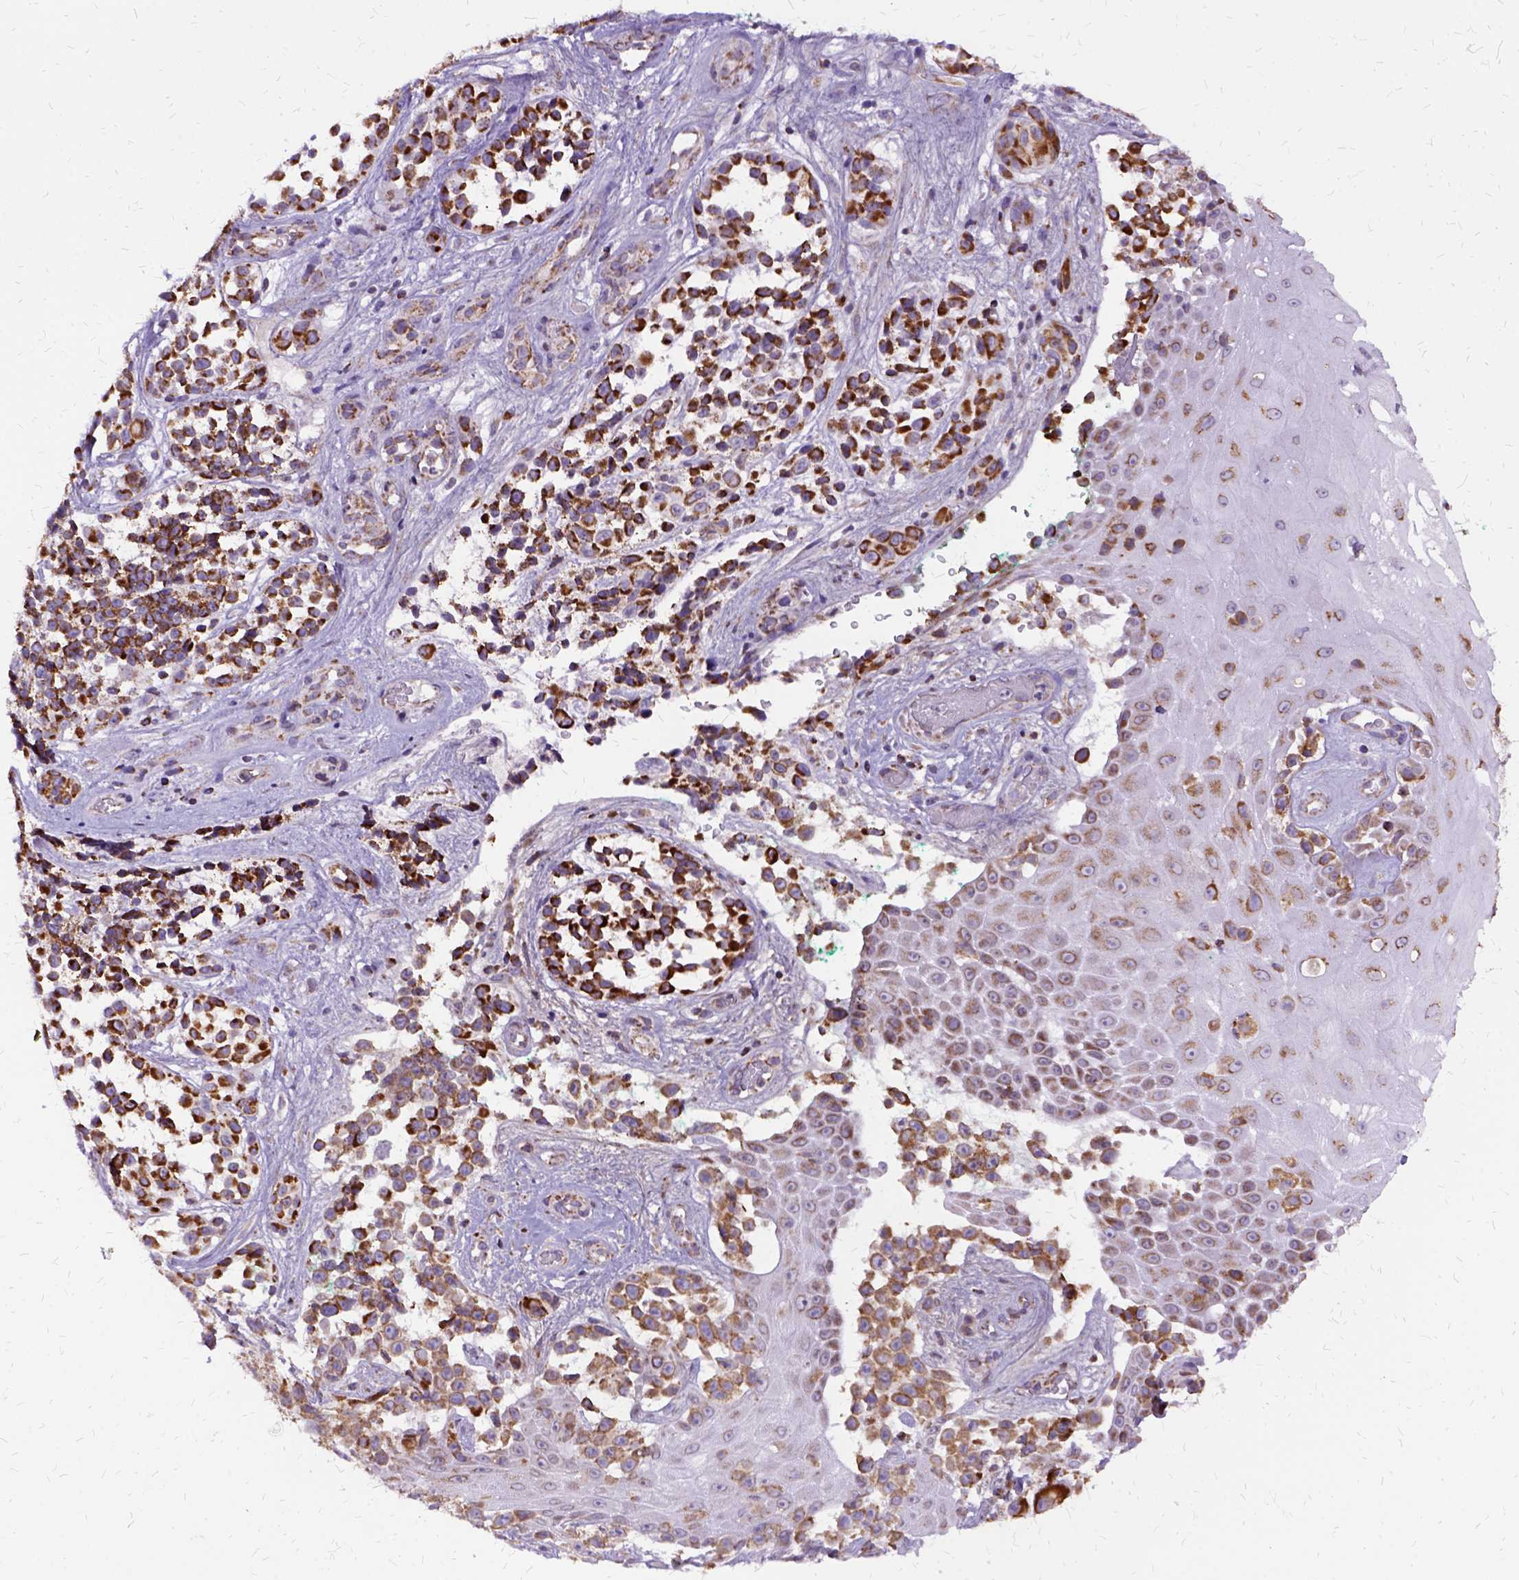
{"staining": {"intensity": "strong", "quantity": ">75%", "location": "cytoplasmic/membranous"}, "tissue": "melanoma", "cell_type": "Tumor cells", "image_type": "cancer", "snomed": [{"axis": "morphology", "description": "Malignant melanoma, NOS"}, {"axis": "topography", "description": "Skin"}], "caption": "Human melanoma stained with a brown dye displays strong cytoplasmic/membranous positive expression in approximately >75% of tumor cells.", "gene": "OXCT1", "patient": {"sex": "female", "age": 88}}